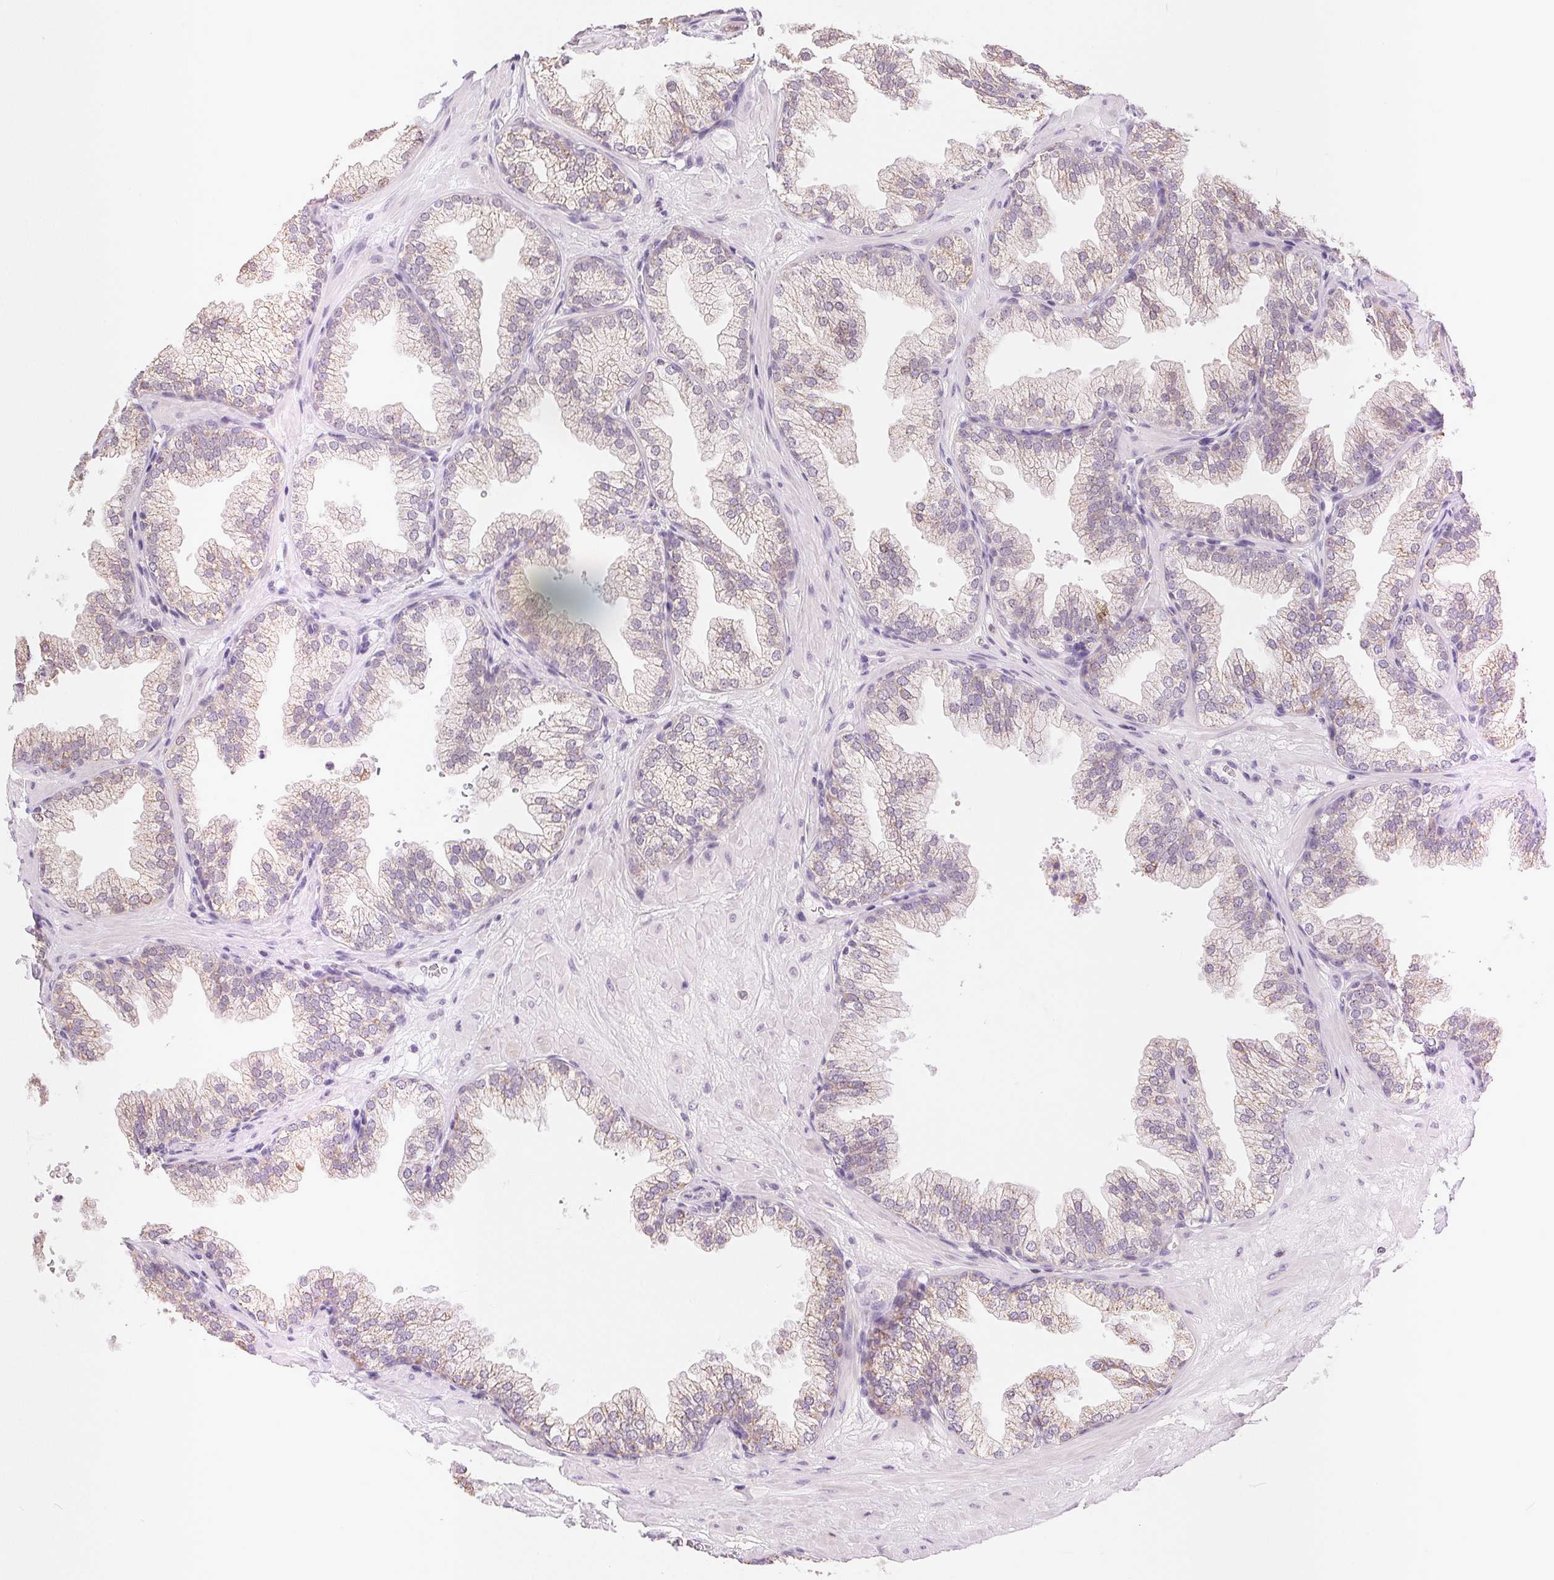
{"staining": {"intensity": "weak", "quantity": "25%-75%", "location": "cytoplasmic/membranous"}, "tissue": "prostate", "cell_type": "Glandular cells", "image_type": "normal", "snomed": [{"axis": "morphology", "description": "Normal tissue, NOS"}, {"axis": "topography", "description": "Prostate"}], "caption": "Immunohistochemistry (IHC) of benign prostate displays low levels of weak cytoplasmic/membranous expression in approximately 25%-75% of glandular cells.", "gene": "POU2F2", "patient": {"sex": "male", "age": 37}}